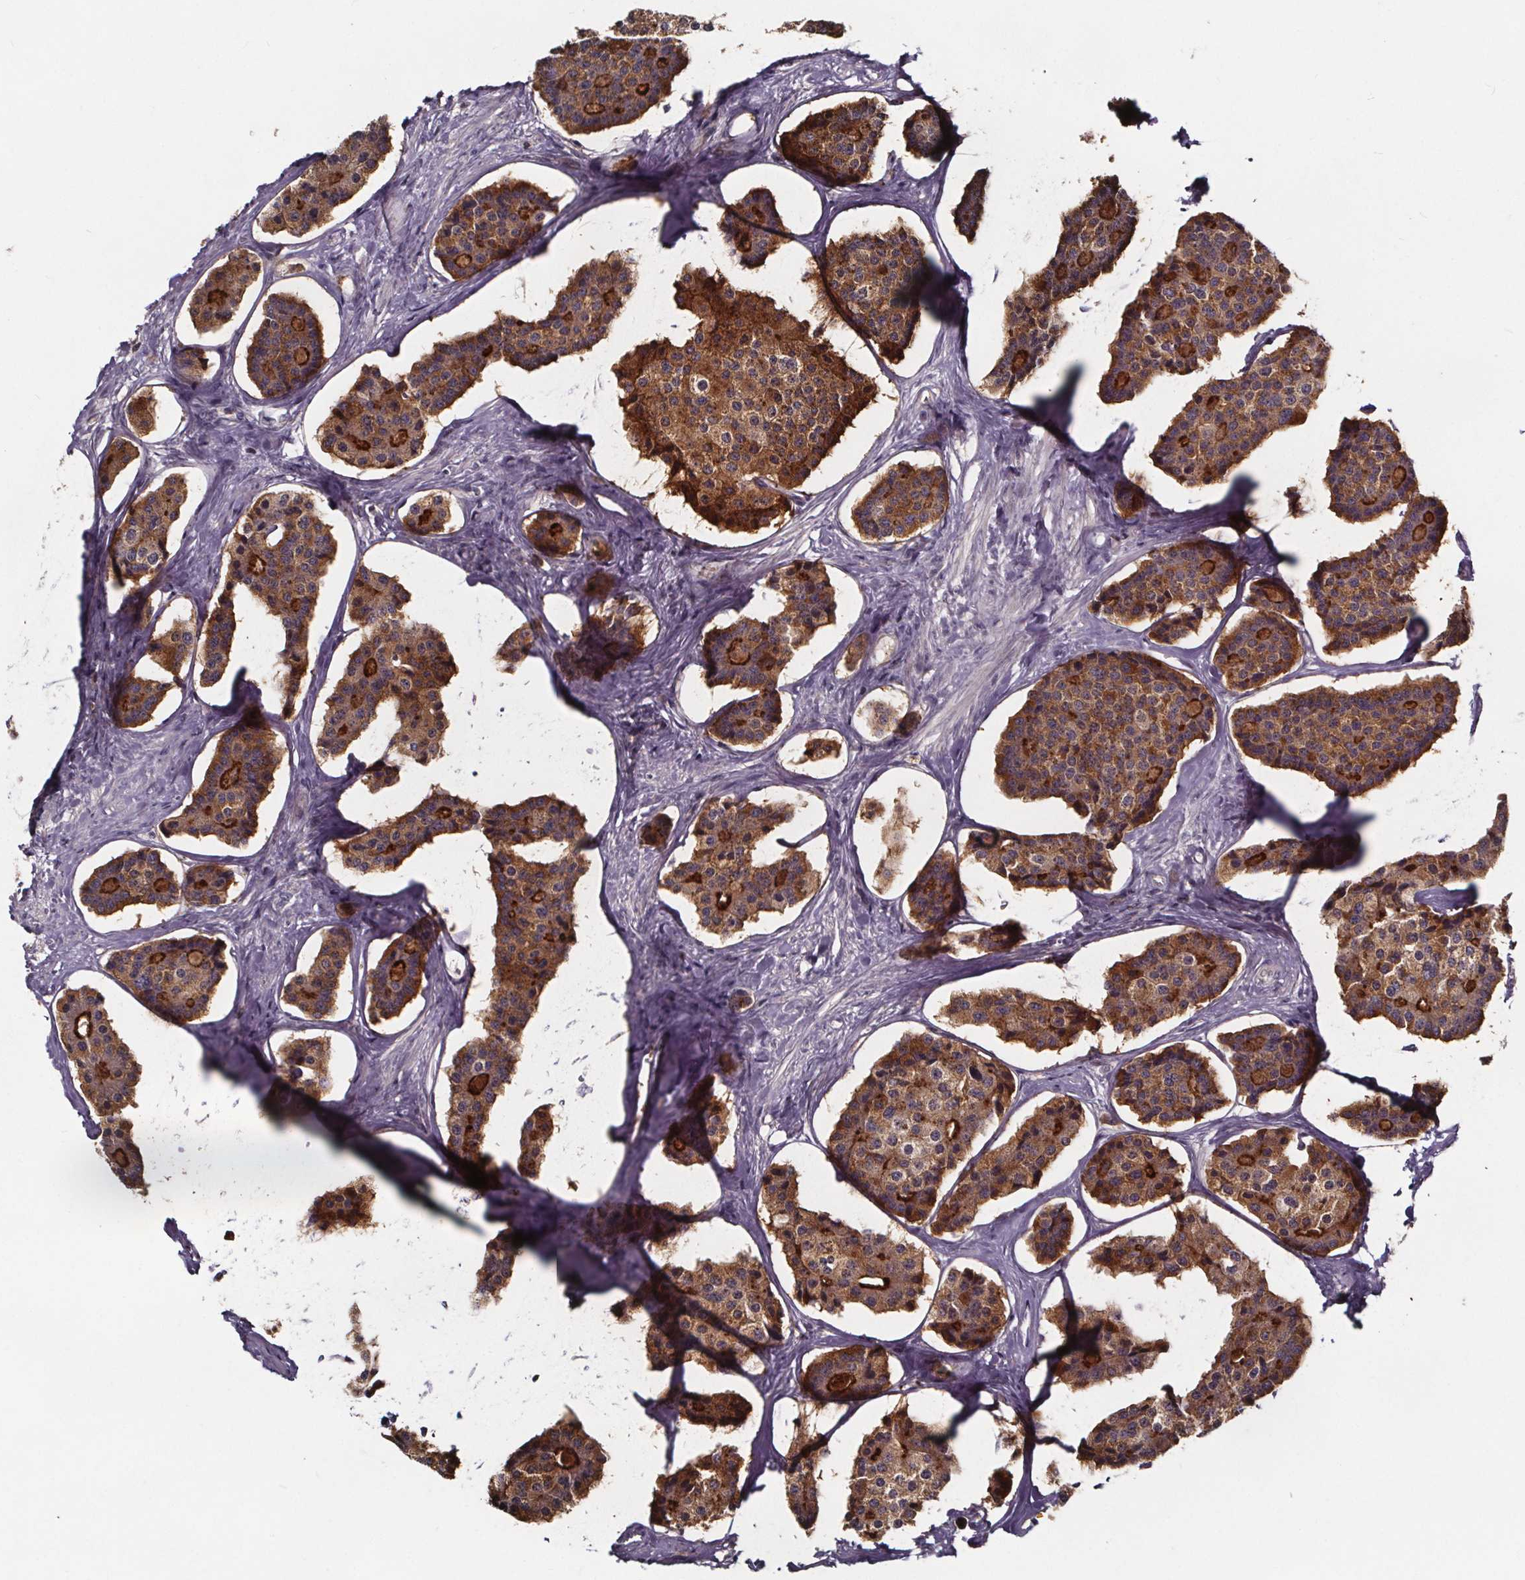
{"staining": {"intensity": "moderate", "quantity": "25%-75%", "location": "cytoplasmic/membranous"}, "tissue": "carcinoid", "cell_type": "Tumor cells", "image_type": "cancer", "snomed": [{"axis": "morphology", "description": "Carcinoid, malignant, NOS"}, {"axis": "topography", "description": "Small intestine"}], "caption": "Immunohistochemical staining of human carcinoid (malignant) displays medium levels of moderate cytoplasmic/membranous staining in approximately 25%-75% of tumor cells. (Brightfield microscopy of DAB IHC at high magnification).", "gene": "SMIM1", "patient": {"sex": "female", "age": 65}}